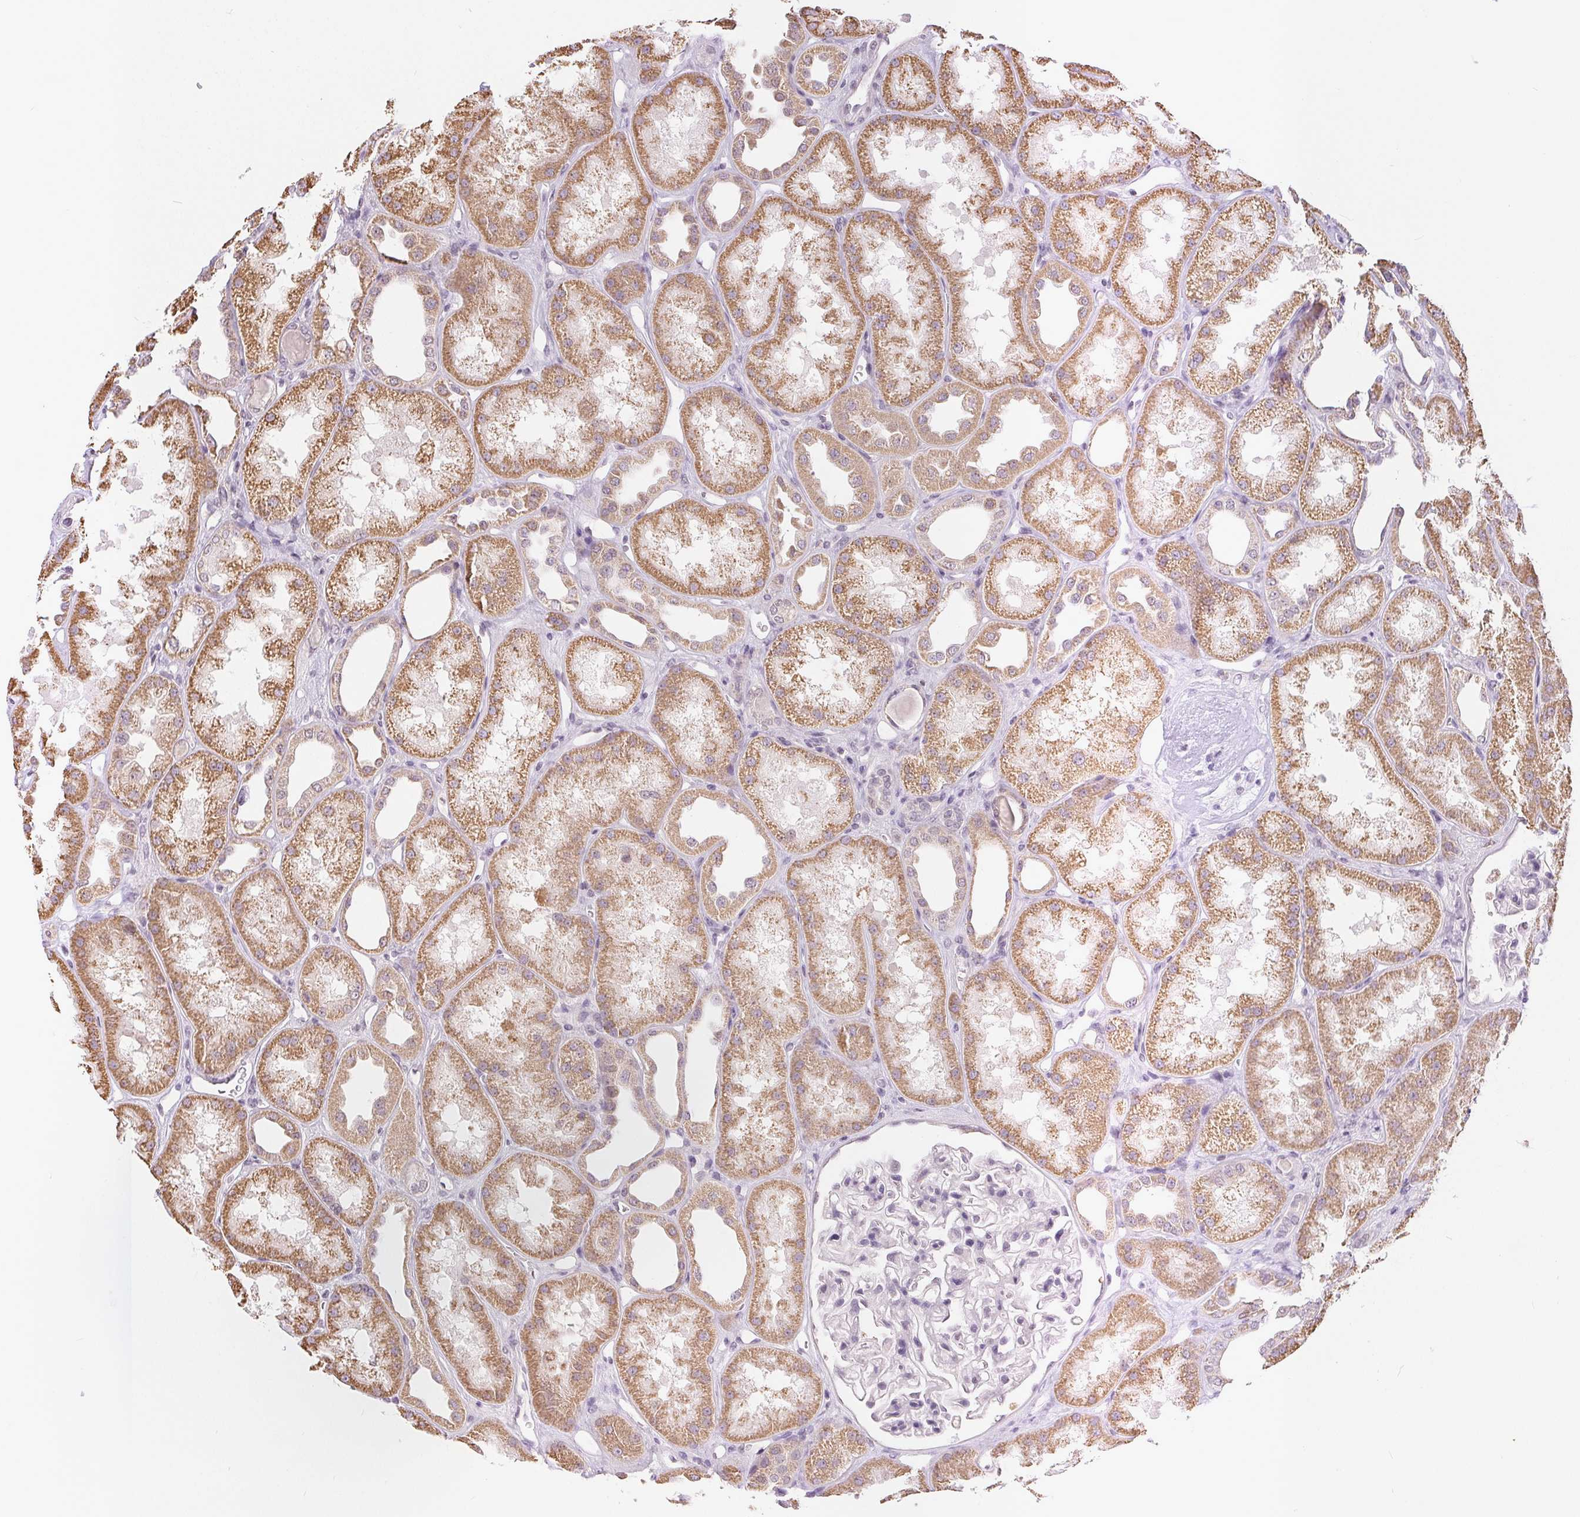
{"staining": {"intensity": "negative", "quantity": "none", "location": "none"}, "tissue": "kidney", "cell_type": "Cells in glomeruli", "image_type": "normal", "snomed": [{"axis": "morphology", "description": "Normal tissue, NOS"}, {"axis": "topography", "description": "Kidney"}], "caption": "Immunohistochemistry micrograph of benign kidney: human kidney stained with DAB shows no significant protein positivity in cells in glomeruli.", "gene": "POU2F2", "patient": {"sex": "male", "age": 61}}